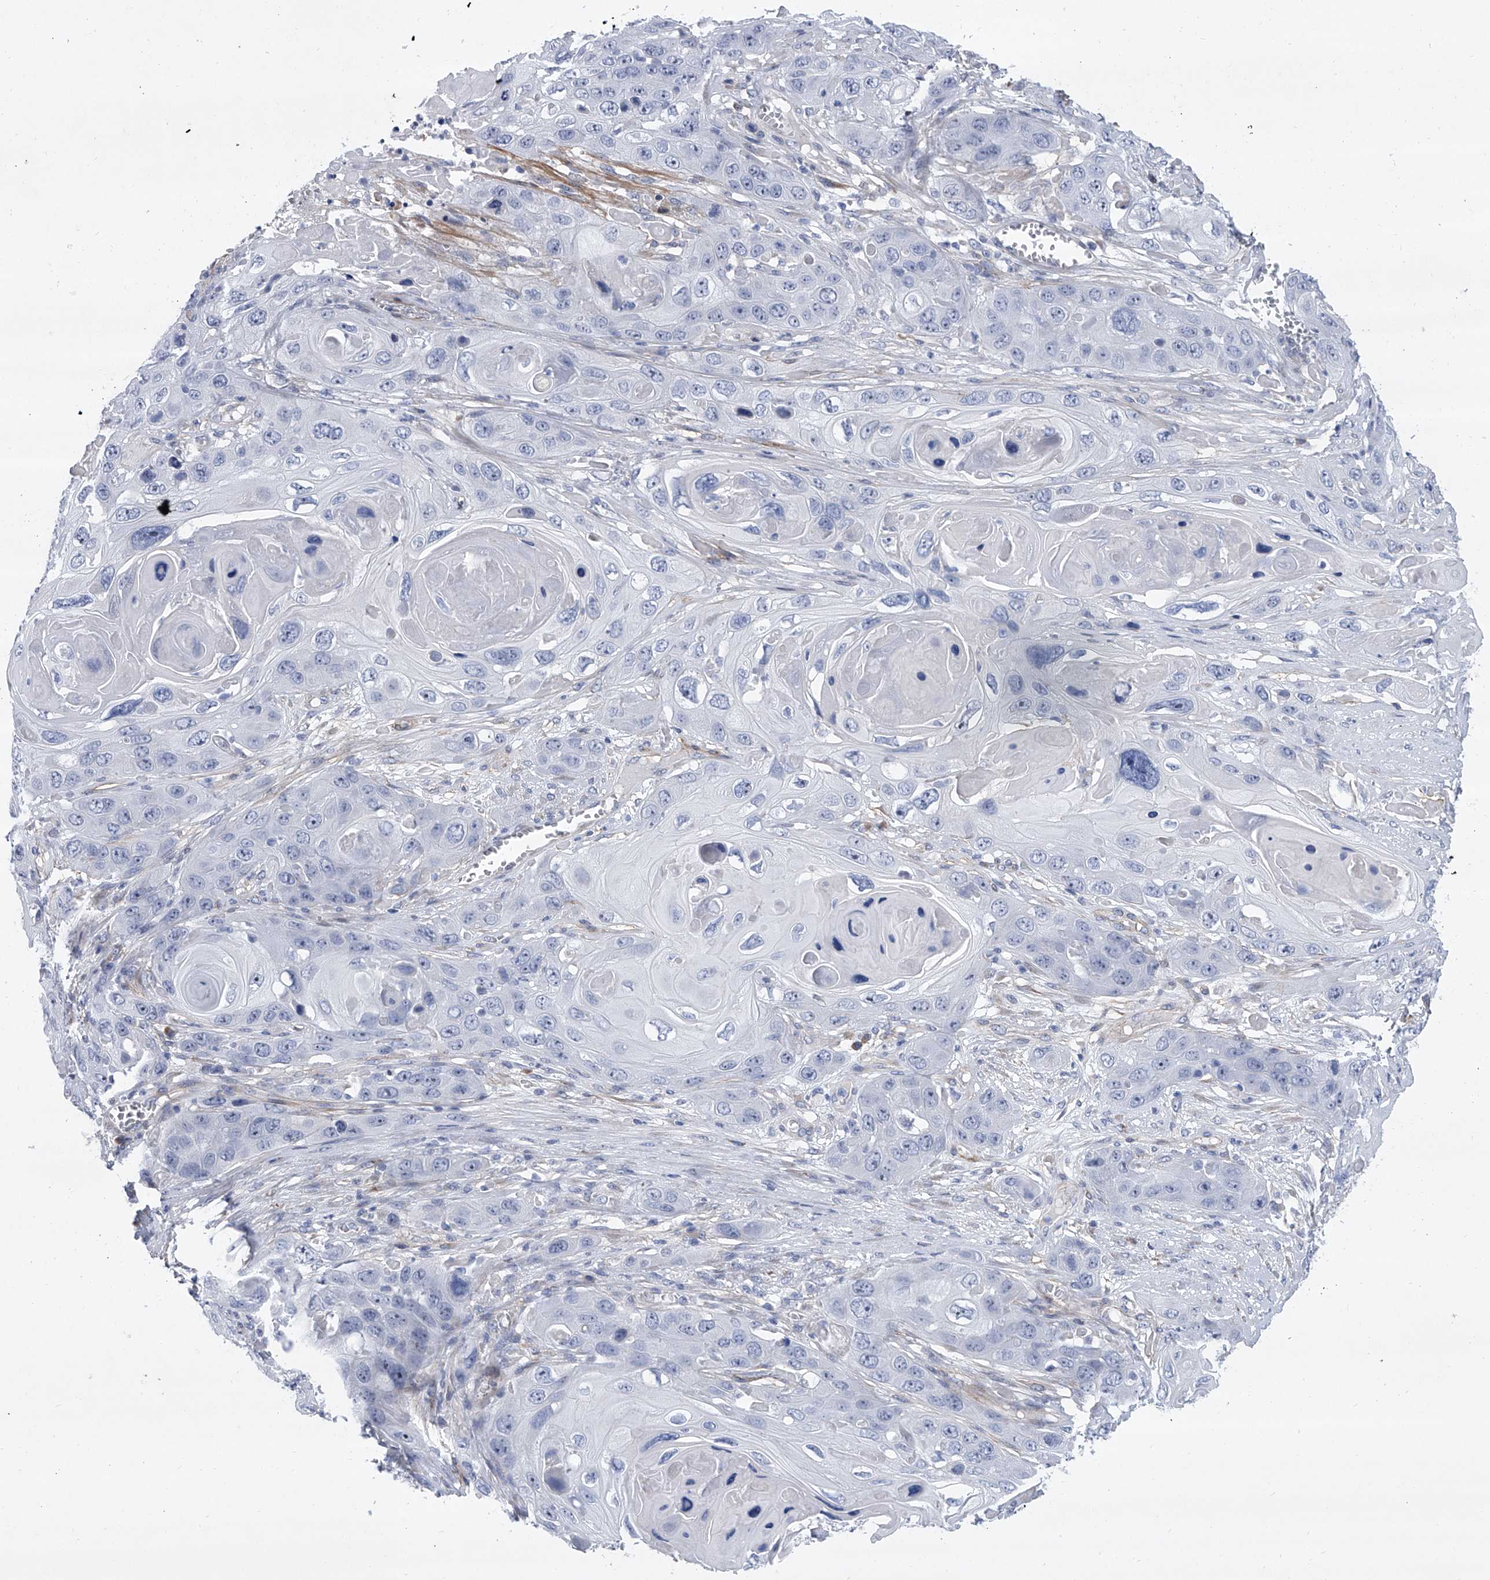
{"staining": {"intensity": "negative", "quantity": "none", "location": "none"}, "tissue": "skin cancer", "cell_type": "Tumor cells", "image_type": "cancer", "snomed": [{"axis": "morphology", "description": "Squamous cell carcinoma, NOS"}, {"axis": "topography", "description": "Skin"}], "caption": "High power microscopy image of an immunohistochemistry micrograph of skin squamous cell carcinoma, revealing no significant positivity in tumor cells.", "gene": "ALG14", "patient": {"sex": "male", "age": 55}}